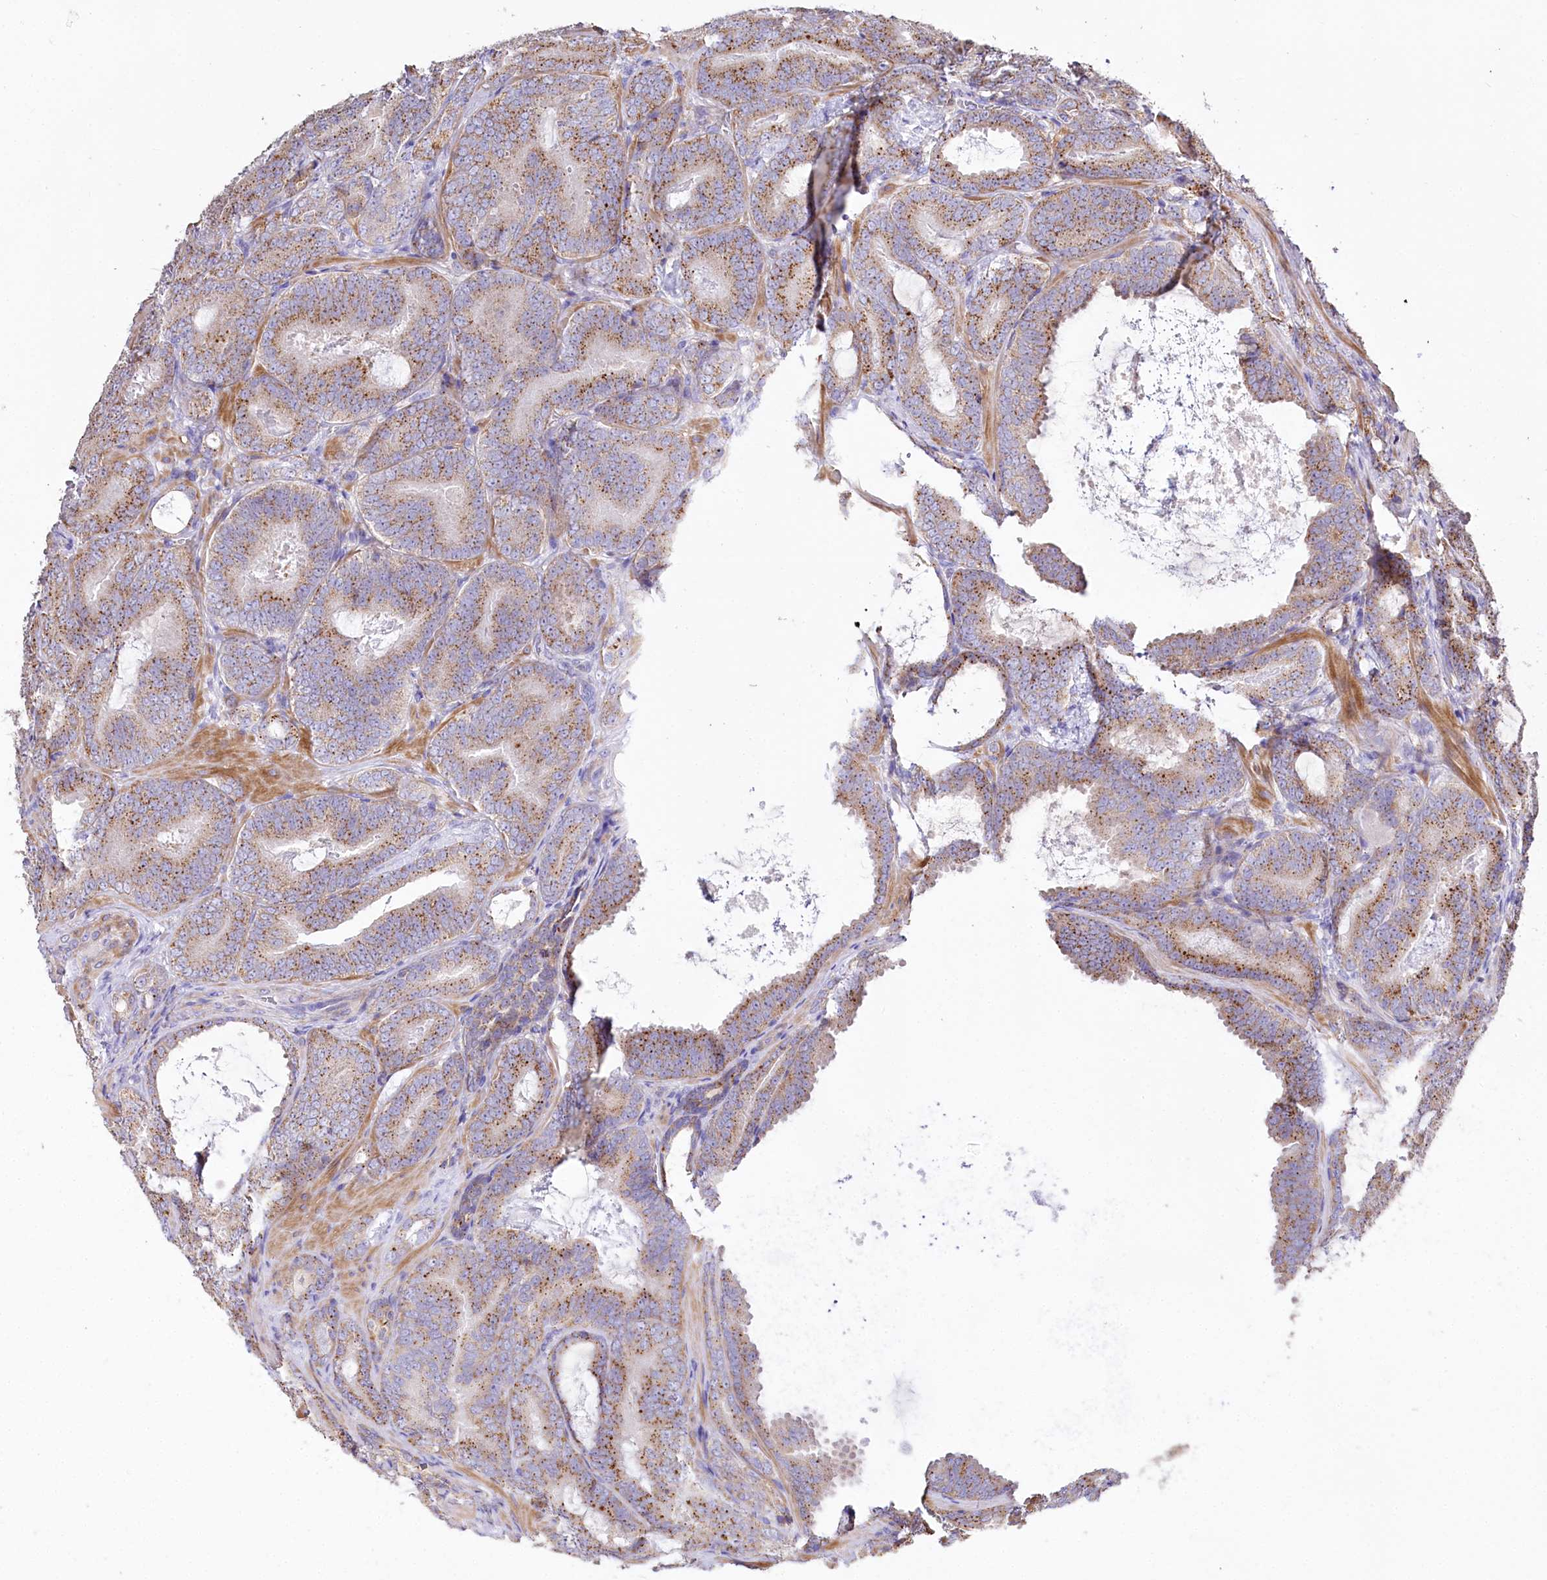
{"staining": {"intensity": "moderate", "quantity": ">75%", "location": "cytoplasmic/membranous"}, "tissue": "prostate cancer", "cell_type": "Tumor cells", "image_type": "cancer", "snomed": [{"axis": "morphology", "description": "Adenocarcinoma, Low grade"}, {"axis": "topography", "description": "Prostate"}], "caption": "Tumor cells demonstrate medium levels of moderate cytoplasmic/membranous staining in about >75% of cells in prostate adenocarcinoma (low-grade).", "gene": "PTER", "patient": {"sex": "male", "age": 60}}